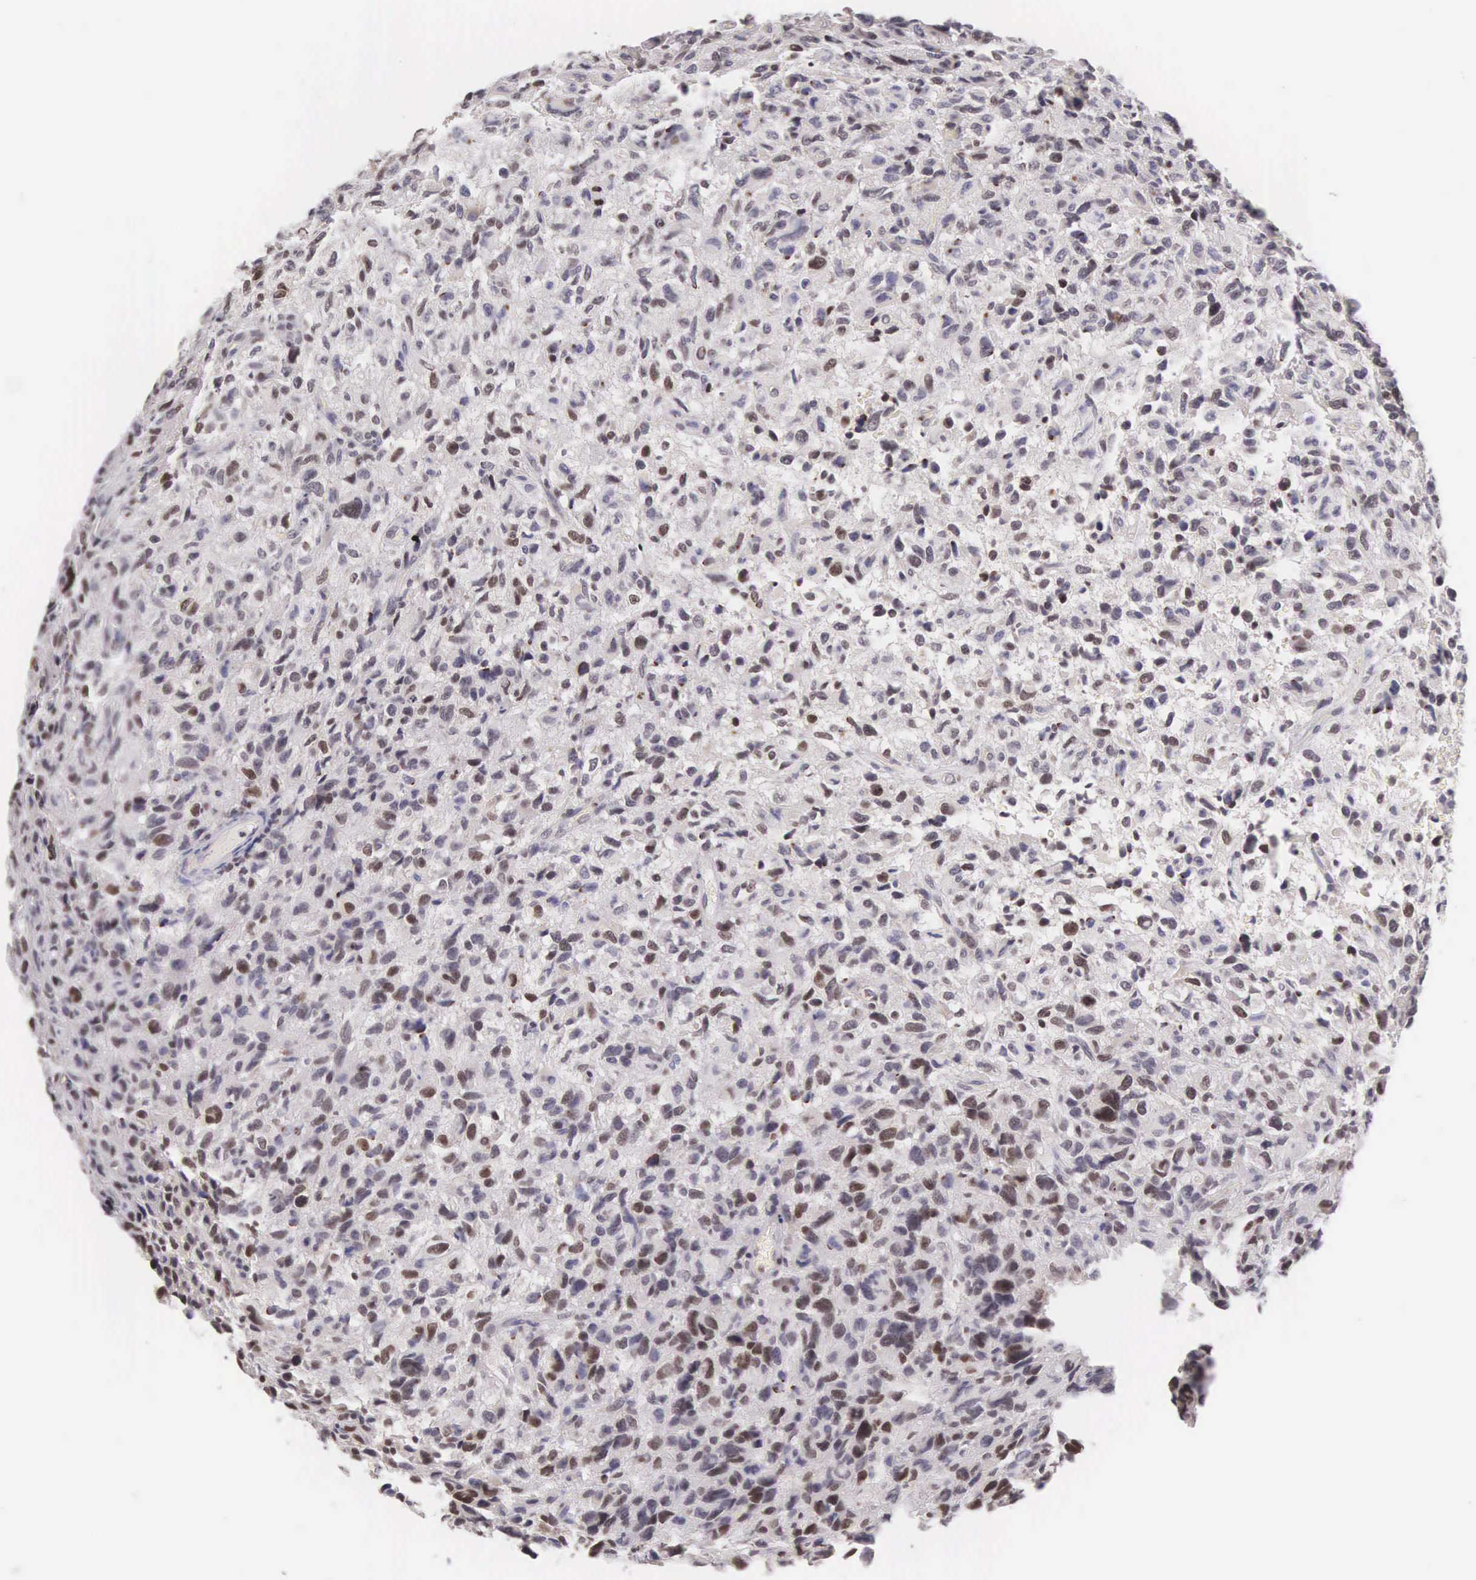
{"staining": {"intensity": "moderate", "quantity": "25%-75%", "location": "nuclear"}, "tissue": "glioma", "cell_type": "Tumor cells", "image_type": "cancer", "snomed": [{"axis": "morphology", "description": "Glioma, malignant, High grade"}, {"axis": "topography", "description": "Brain"}], "caption": "This photomicrograph reveals IHC staining of human malignant glioma (high-grade), with medium moderate nuclear expression in about 25%-75% of tumor cells.", "gene": "VRK1", "patient": {"sex": "female", "age": 60}}